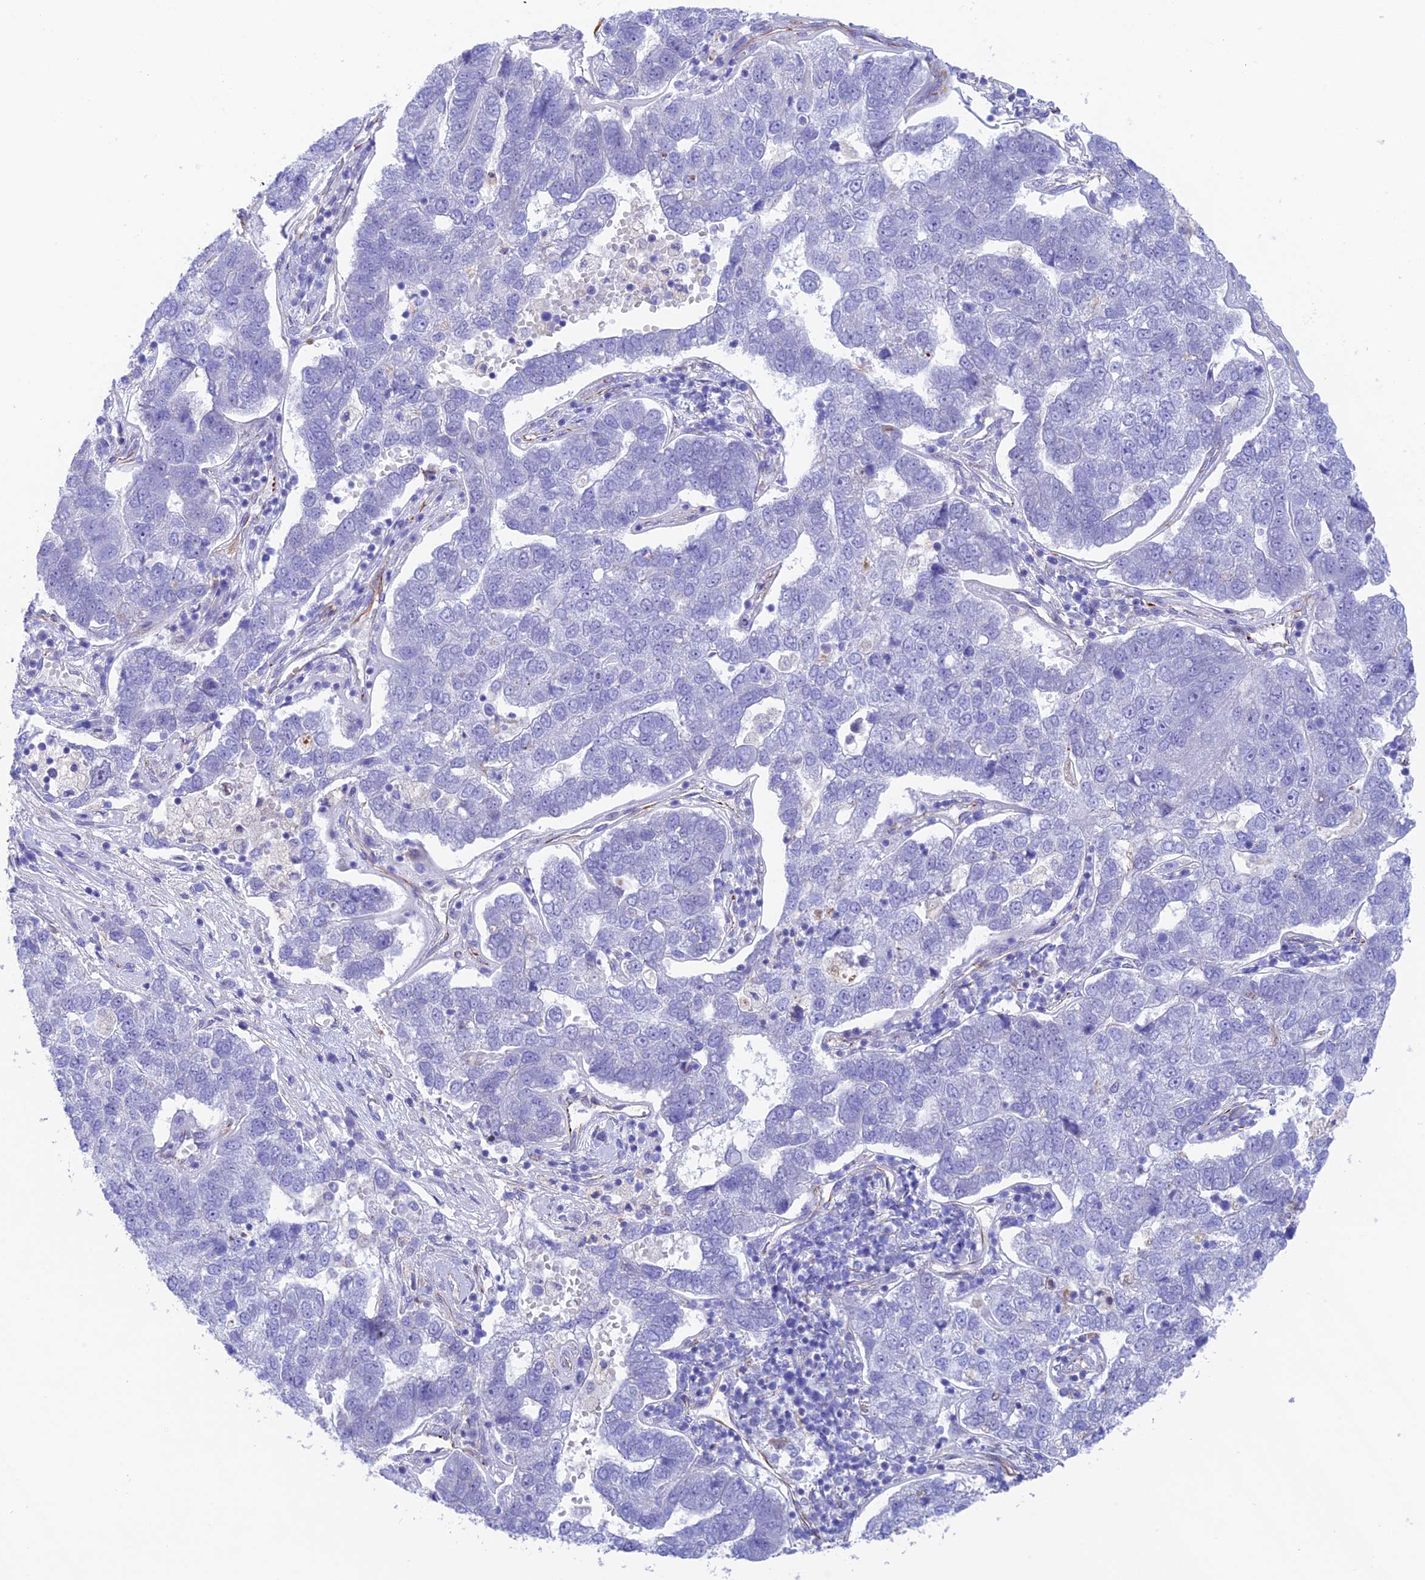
{"staining": {"intensity": "negative", "quantity": "none", "location": "none"}, "tissue": "pancreatic cancer", "cell_type": "Tumor cells", "image_type": "cancer", "snomed": [{"axis": "morphology", "description": "Adenocarcinoma, NOS"}, {"axis": "topography", "description": "Pancreas"}], "caption": "Human pancreatic cancer stained for a protein using IHC displays no staining in tumor cells.", "gene": "ZNF652", "patient": {"sex": "female", "age": 61}}